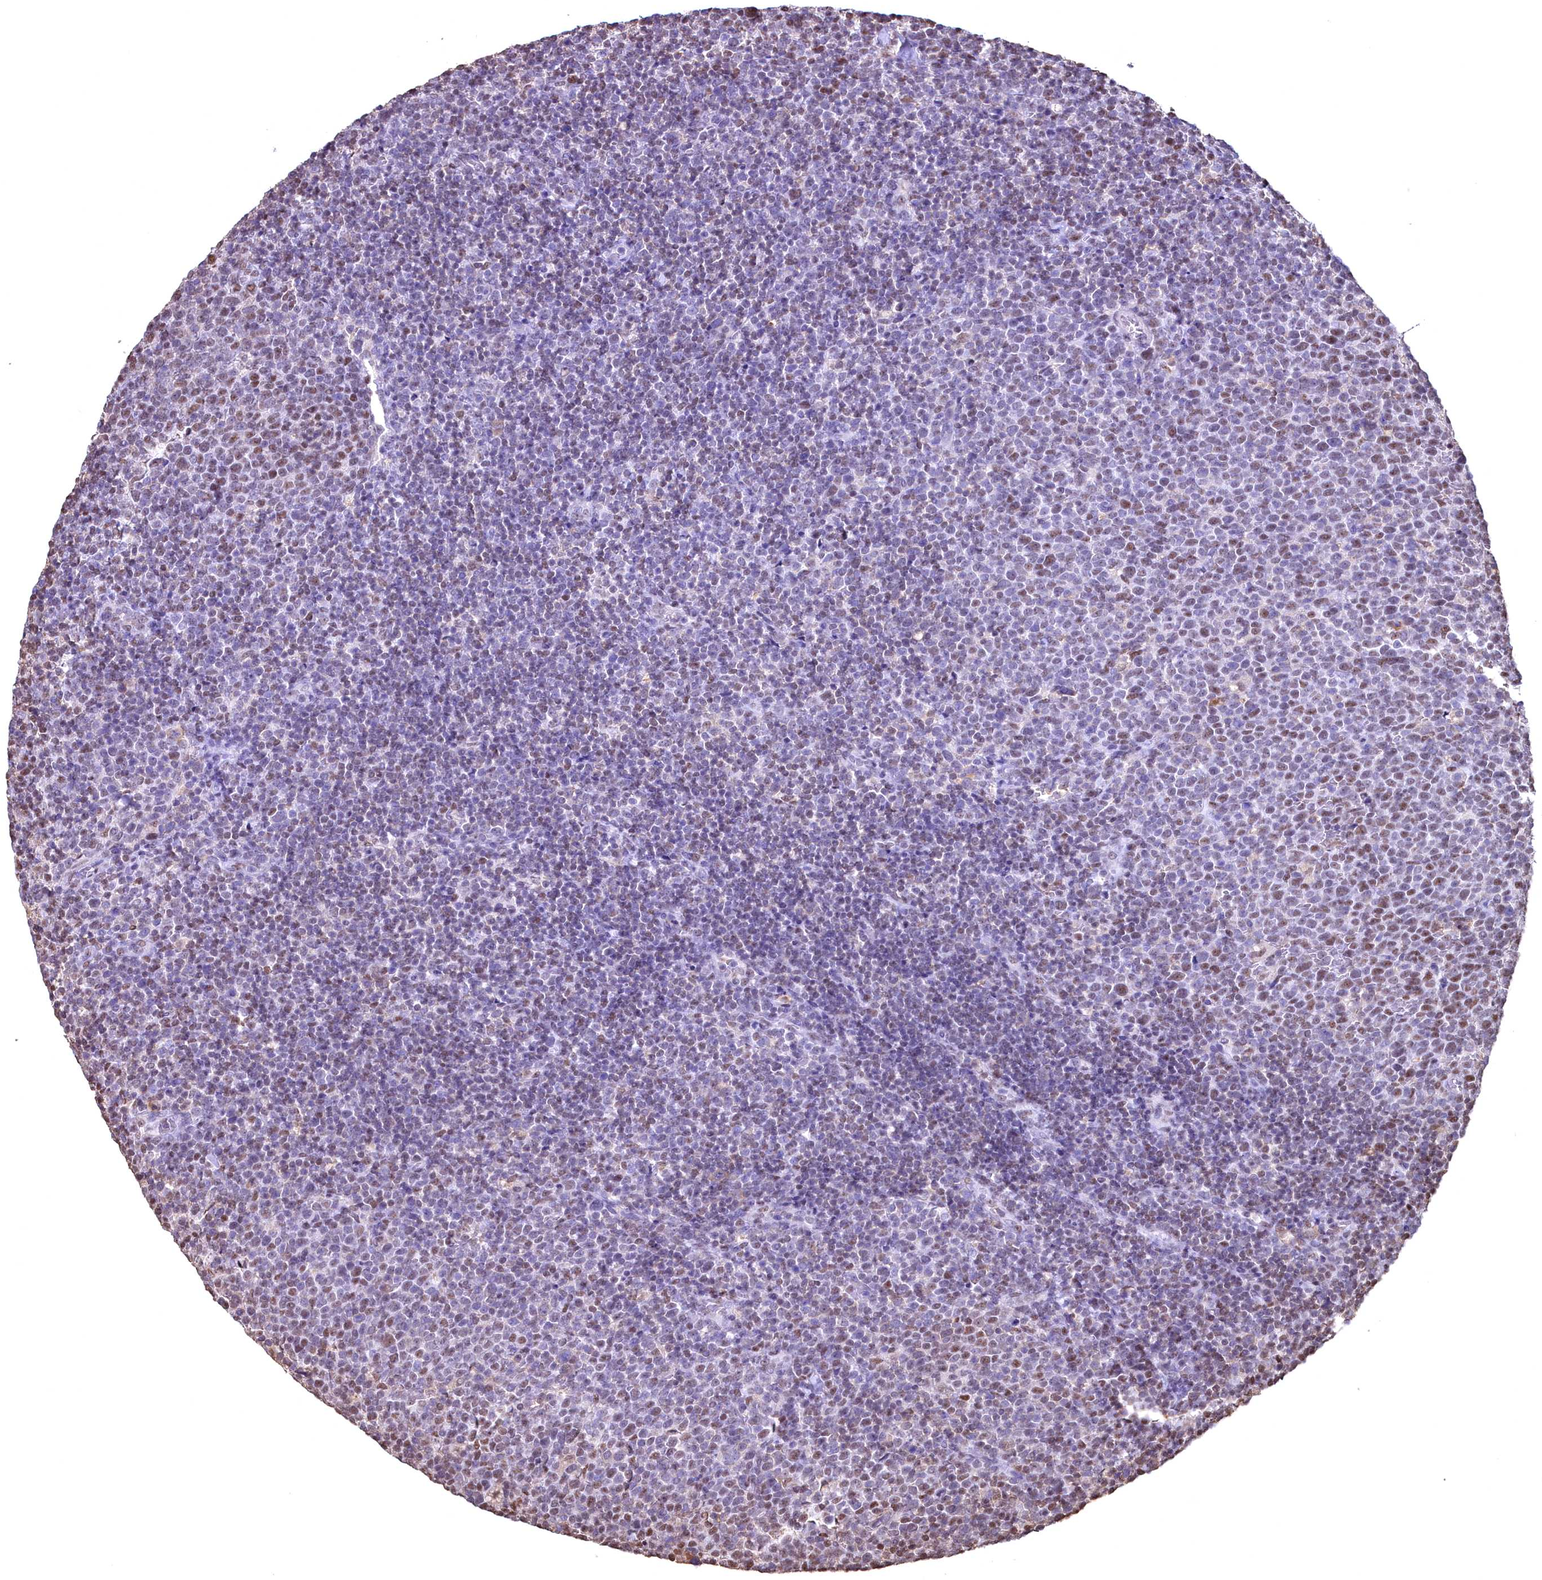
{"staining": {"intensity": "negative", "quantity": "none", "location": "none"}, "tissue": "lymphoma", "cell_type": "Tumor cells", "image_type": "cancer", "snomed": [{"axis": "morphology", "description": "Malignant lymphoma, non-Hodgkin's type, High grade"}, {"axis": "topography", "description": "Lymph node"}], "caption": "Human lymphoma stained for a protein using immunohistochemistry (IHC) reveals no staining in tumor cells.", "gene": "GAPDH", "patient": {"sex": "male", "age": 61}}